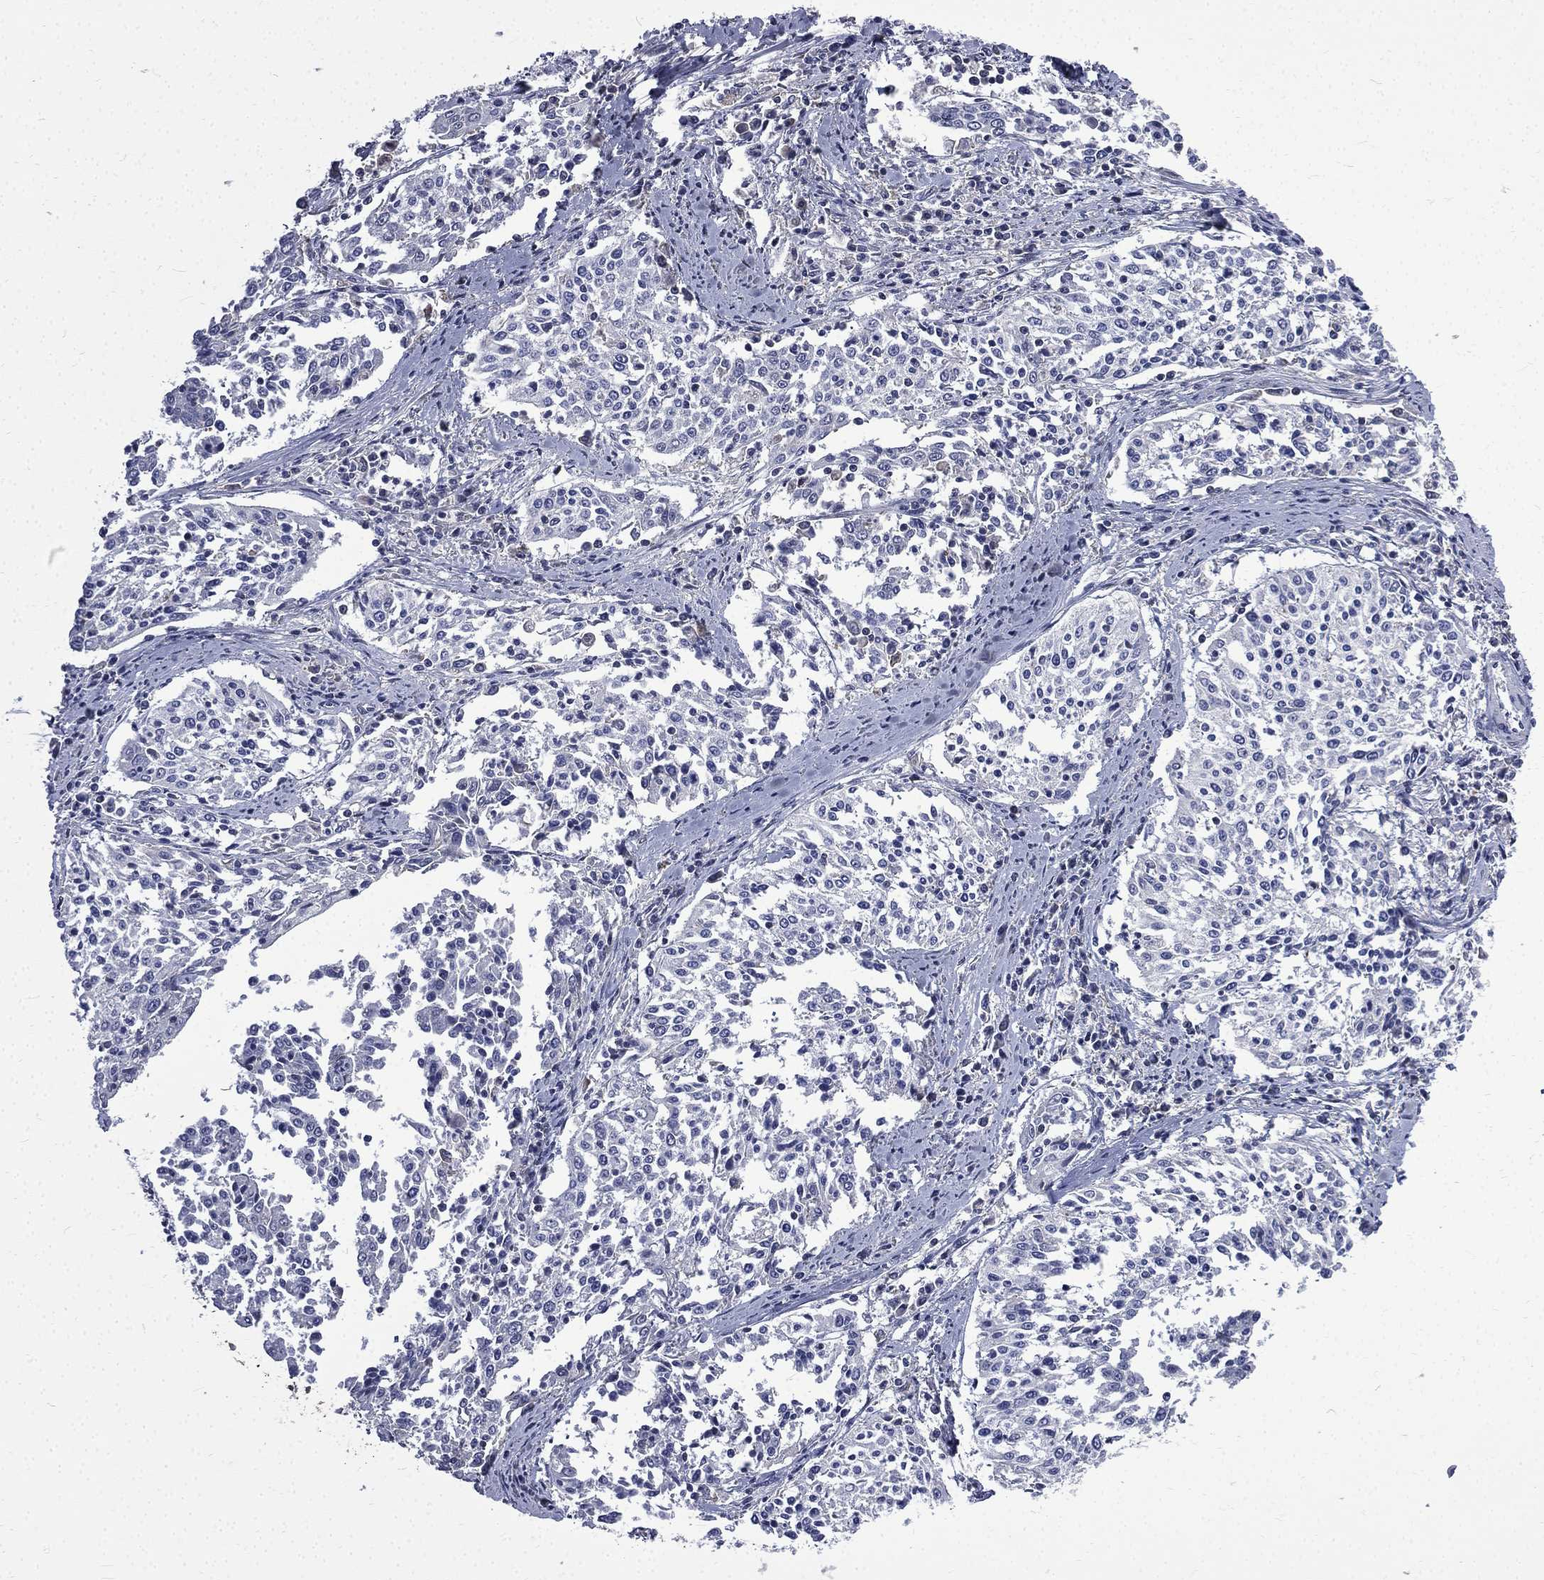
{"staining": {"intensity": "negative", "quantity": "none", "location": "none"}, "tissue": "cervical cancer", "cell_type": "Tumor cells", "image_type": "cancer", "snomed": [{"axis": "morphology", "description": "Squamous cell carcinoma, NOS"}, {"axis": "topography", "description": "Cervix"}], "caption": "A micrograph of cervical squamous cell carcinoma stained for a protein displays no brown staining in tumor cells.", "gene": "FGG", "patient": {"sex": "female", "age": 41}}